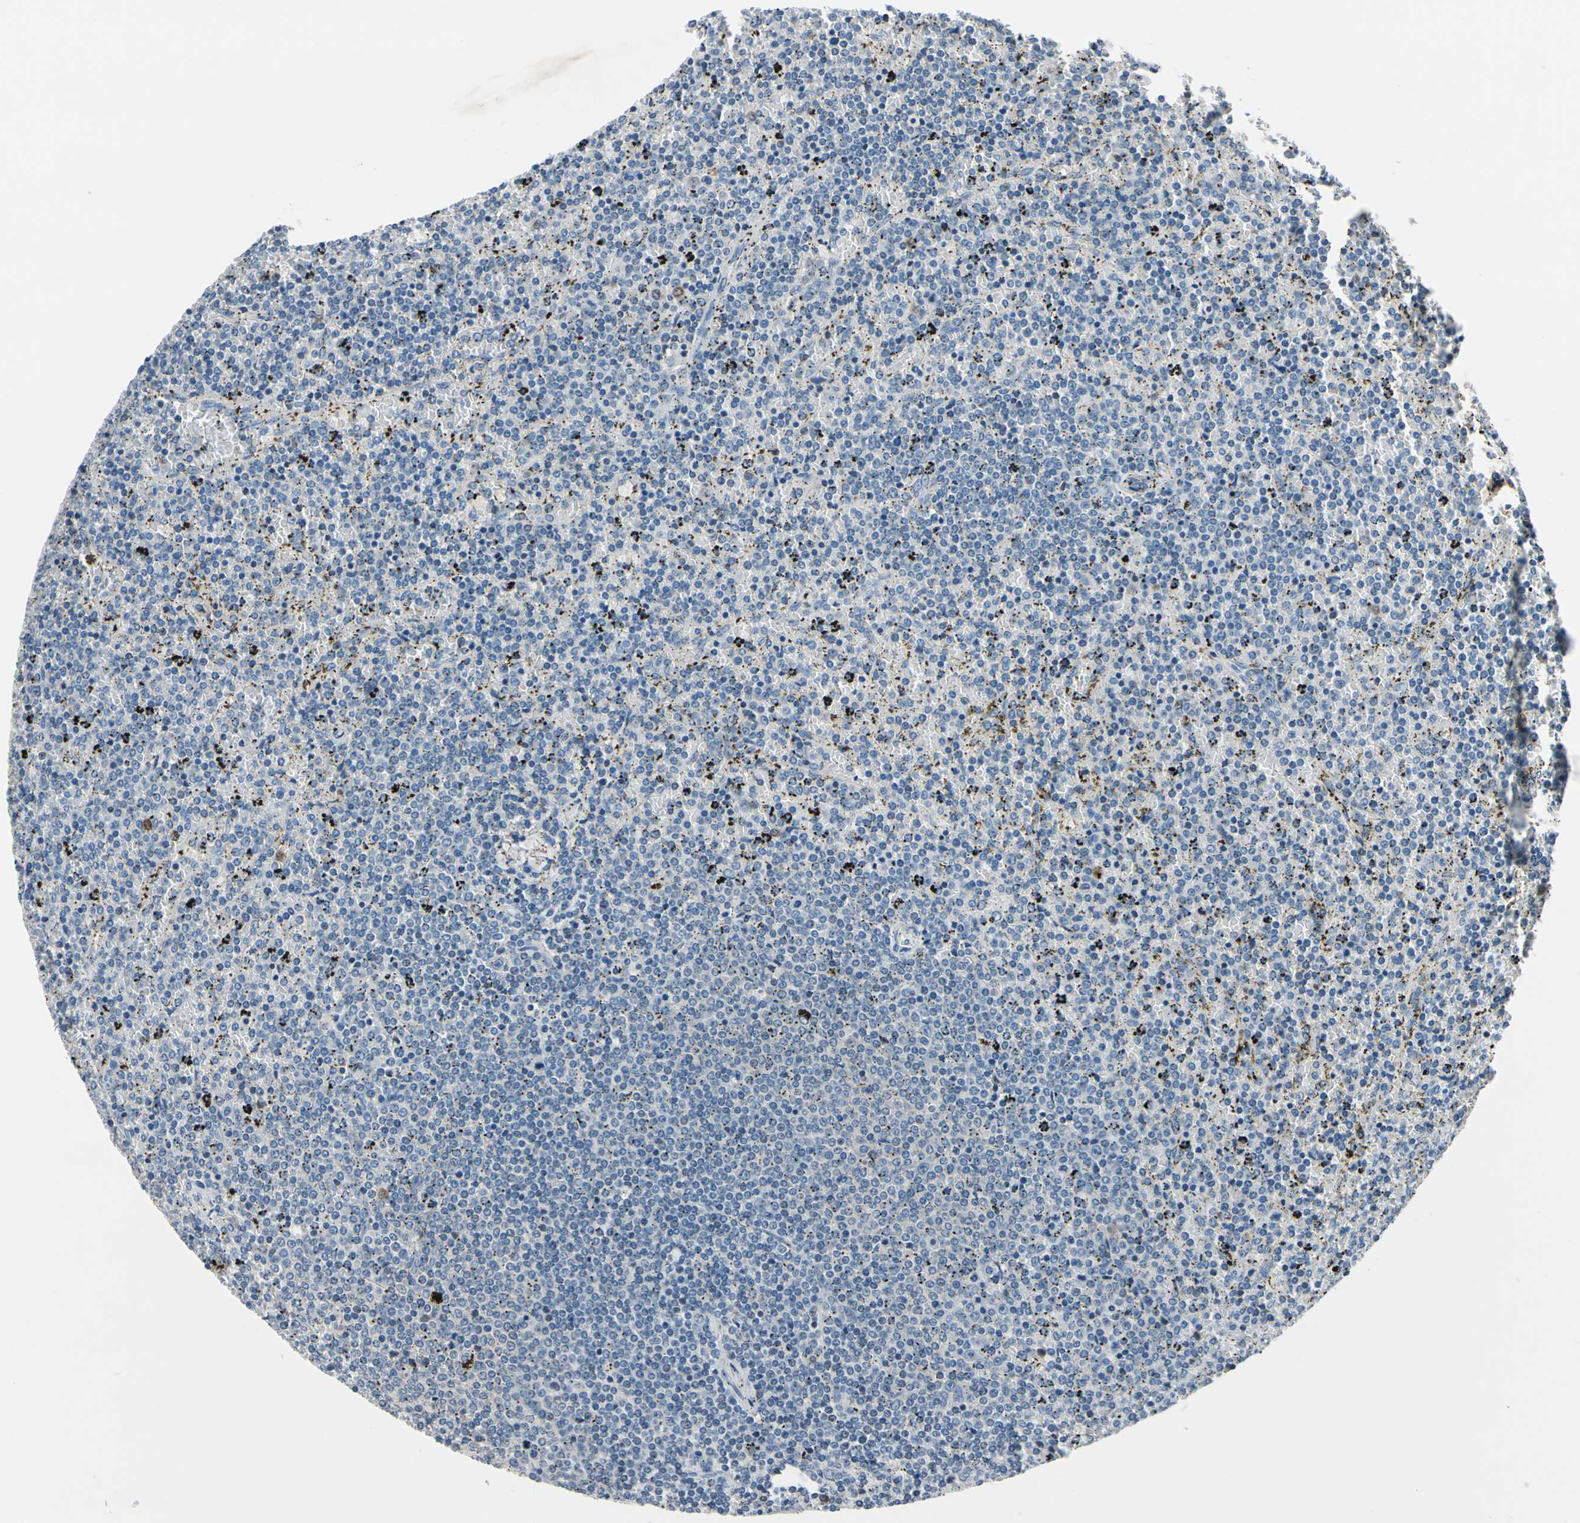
{"staining": {"intensity": "negative", "quantity": "none", "location": "none"}, "tissue": "lymphoma", "cell_type": "Tumor cells", "image_type": "cancer", "snomed": [{"axis": "morphology", "description": "Malignant lymphoma, non-Hodgkin's type, Low grade"}, {"axis": "topography", "description": "Spleen"}], "caption": "IHC of lymphoma reveals no staining in tumor cells.", "gene": "SELENOK", "patient": {"sex": "female", "age": 77}}